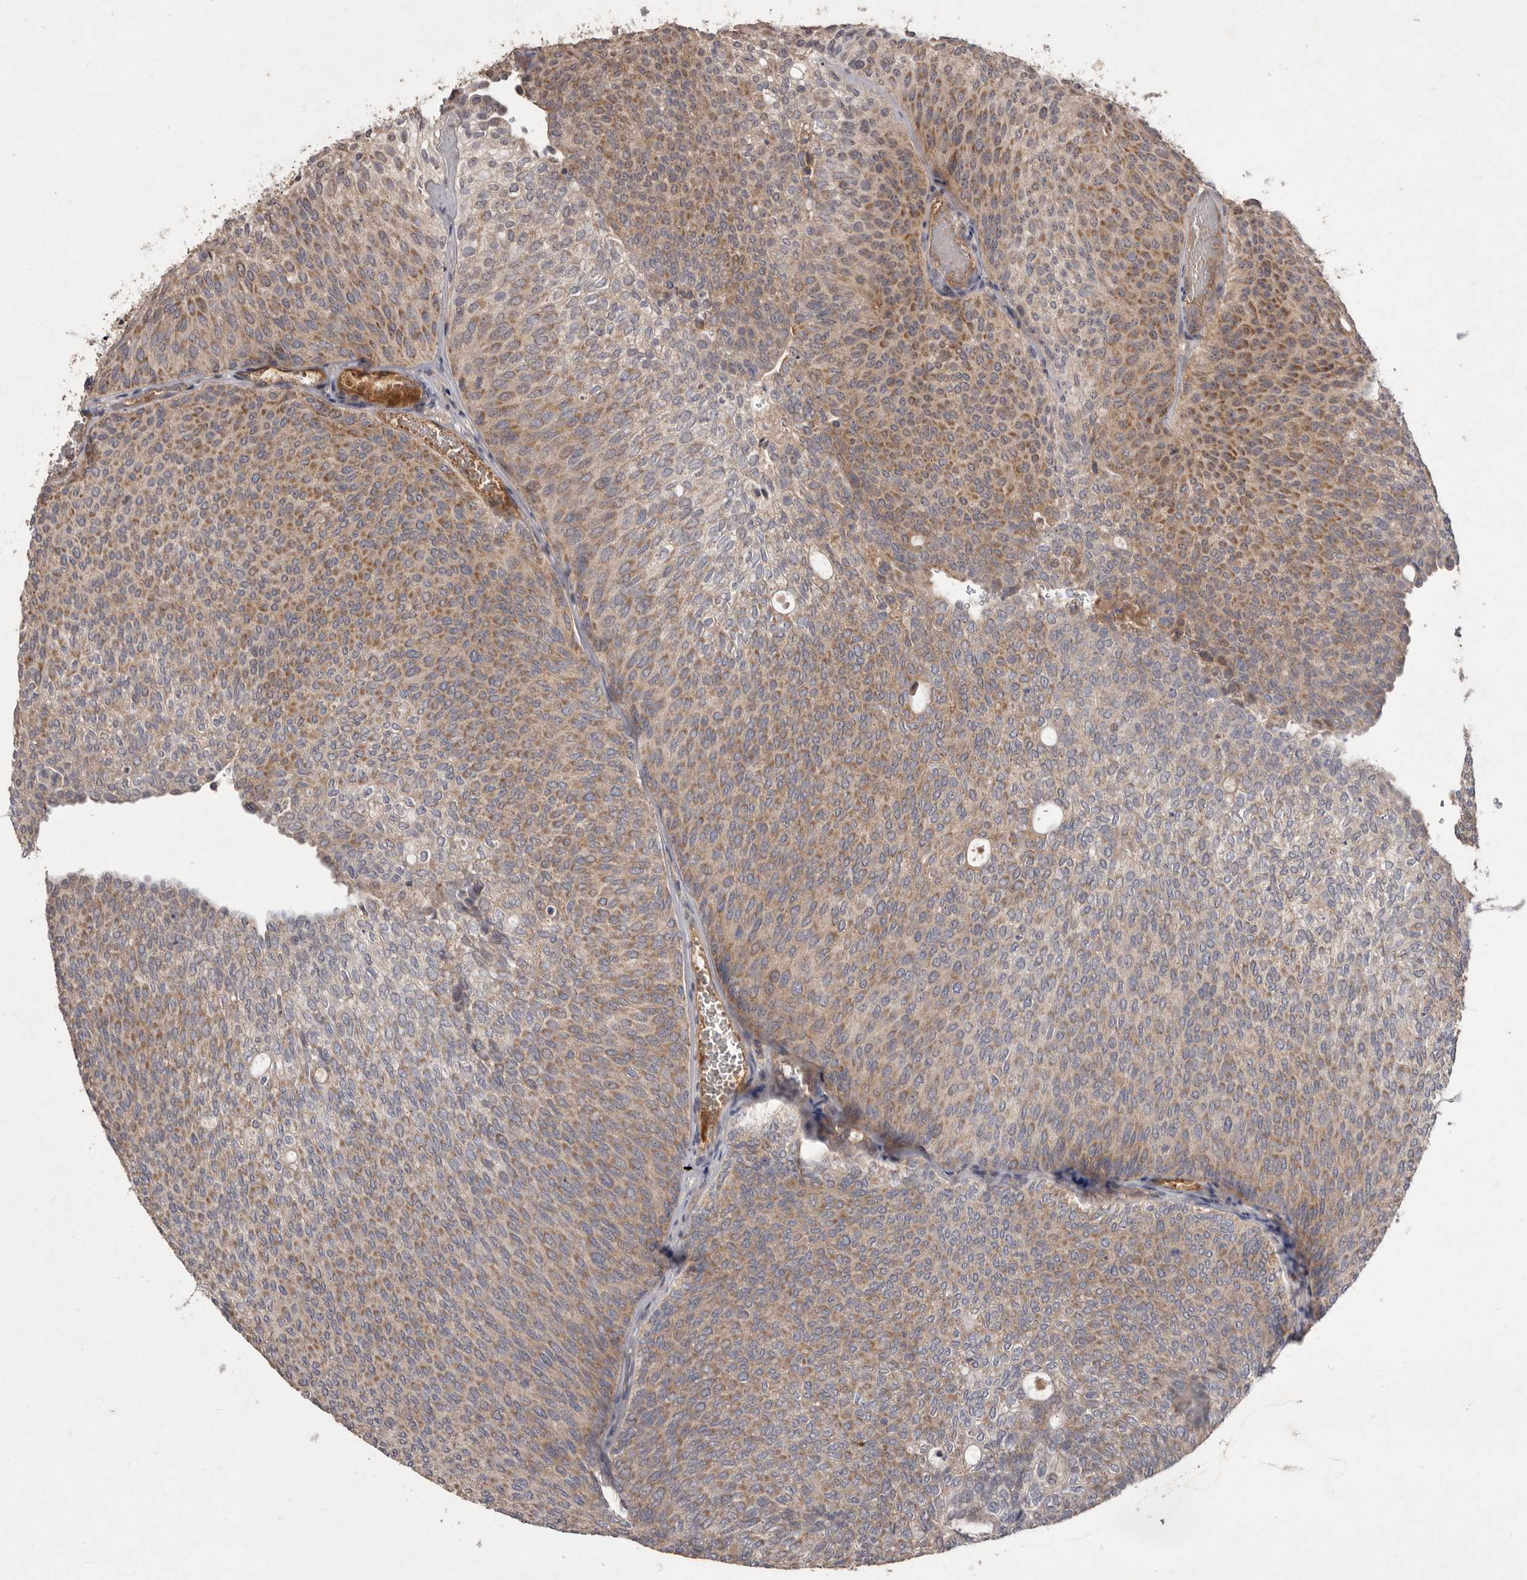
{"staining": {"intensity": "moderate", "quantity": ">75%", "location": "cytoplasmic/membranous"}, "tissue": "urothelial cancer", "cell_type": "Tumor cells", "image_type": "cancer", "snomed": [{"axis": "morphology", "description": "Urothelial carcinoma, Low grade"}, {"axis": "topography", "description": "Urinary bladder"}], "caption": "This histopathology image displays IHC staining of human urothelial cancer, with medium moderate cytoplasmic/membranous expression in approximately >75% of tumor cells.", "gene": "FLAD1", "patient": {"sex": "female", "age": 79}}